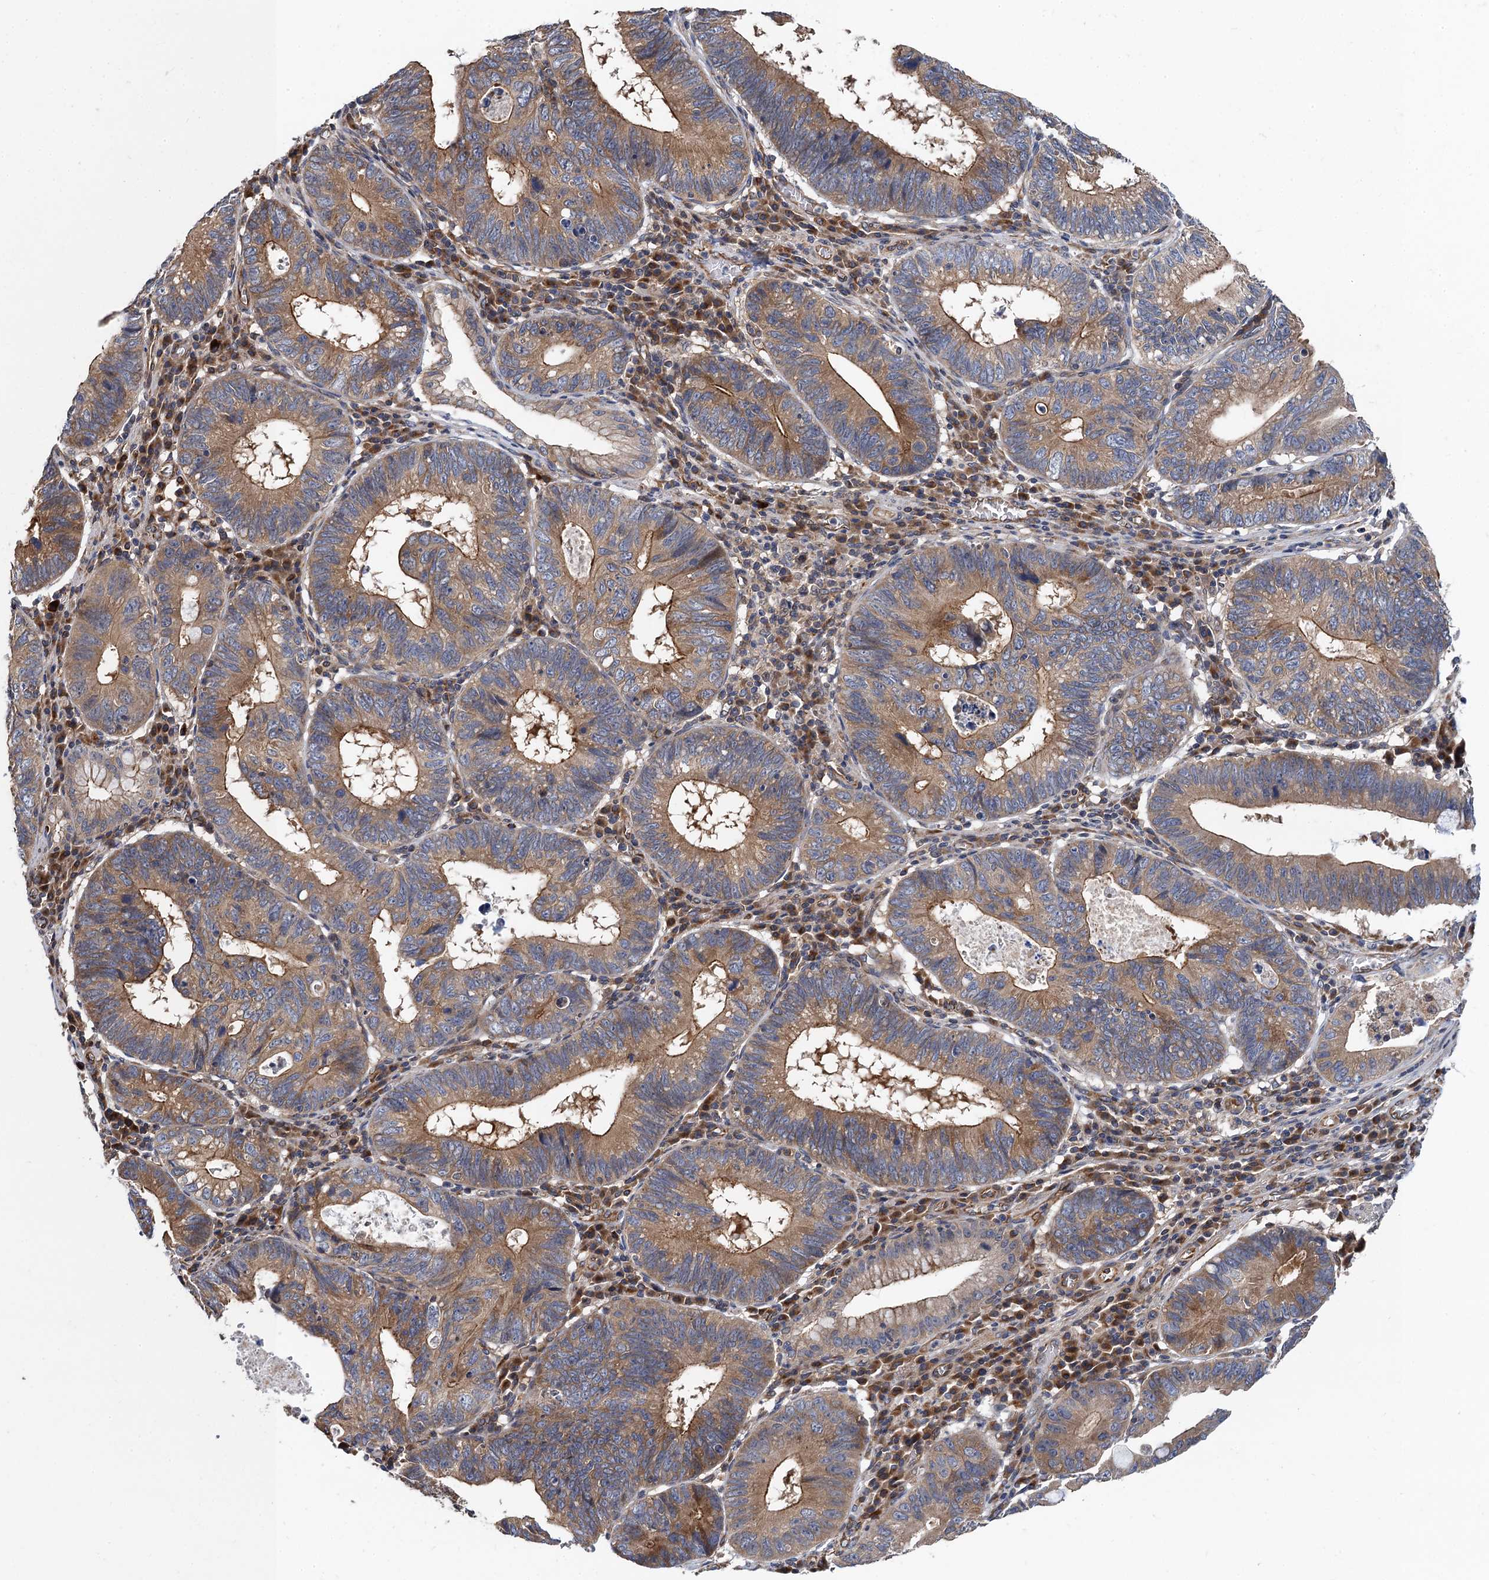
{"staining": {"intensity": "moderate", "quantity": ">75%", "location": "cytoplasmic/membranous"}, "tissue": "stomach cancer", "cell_type": "Tumor cells", "image_type": "cancer", "snomed": [{"axis": "morphology", "description": "Adenocarcinoma, NOS"}, {"axis": "topography", "description": "Stomach"}], "caption": "Approximately >75% of tumor cells in human stomach cancer (adenocarcinoma) display moderate cytoplasmic/membranous protein expression as visualized by brown immunohistochemical staining.", "gene": "PJA2", "patient": {"sex": "male", "age": 59}}